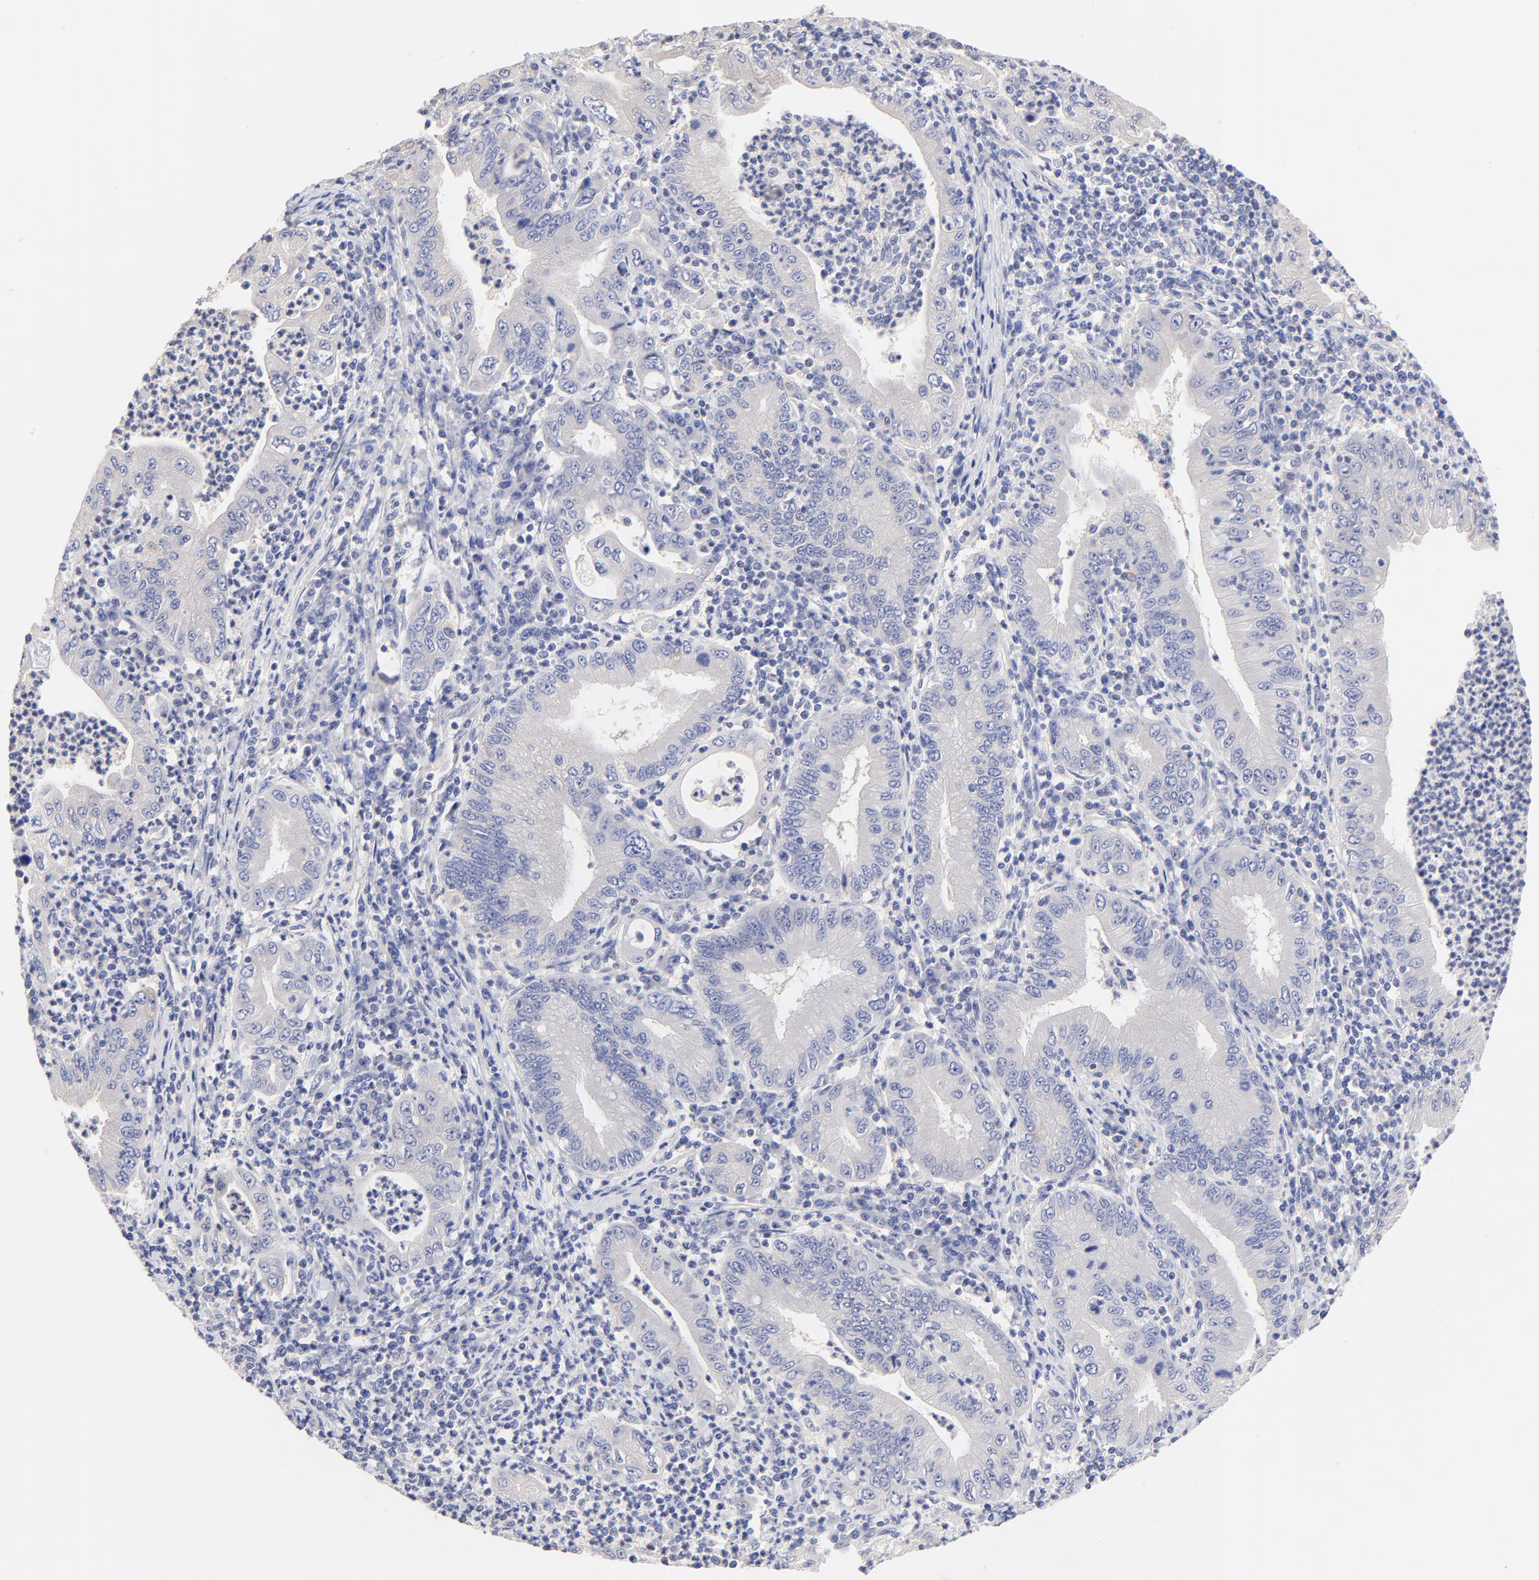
{"staining": {"intensity": "negative", "quantity": "none", "location": "none"}, "tissue": "stomach cancer", "cell_type": "Tumor cells", "image_type": "cancer", "snomed": [{"axis": "morphology", "description": "Normal tissue, NOS"}, {"axis": "morphology", "description": "Adenocarcinoma, NOS"}, {"axis": "topography", "description": "Esophagus"}, {"axis": "topography", "description": "Stomach, upper"}, {"axis": "topography", "description": "Peripheral nerve tissue"}], "caption": "Immunohistochemistry of stomach adenocarcinoma demonstrates no staining in tumor cells. (DAB (3,3'-diaminobenzidine) immunohistochemistry (IHC) visualized using brightfield microscopy, high magnification).", "gene": "HS3ST1", "patient": {"sex": "male", "age": 62}}